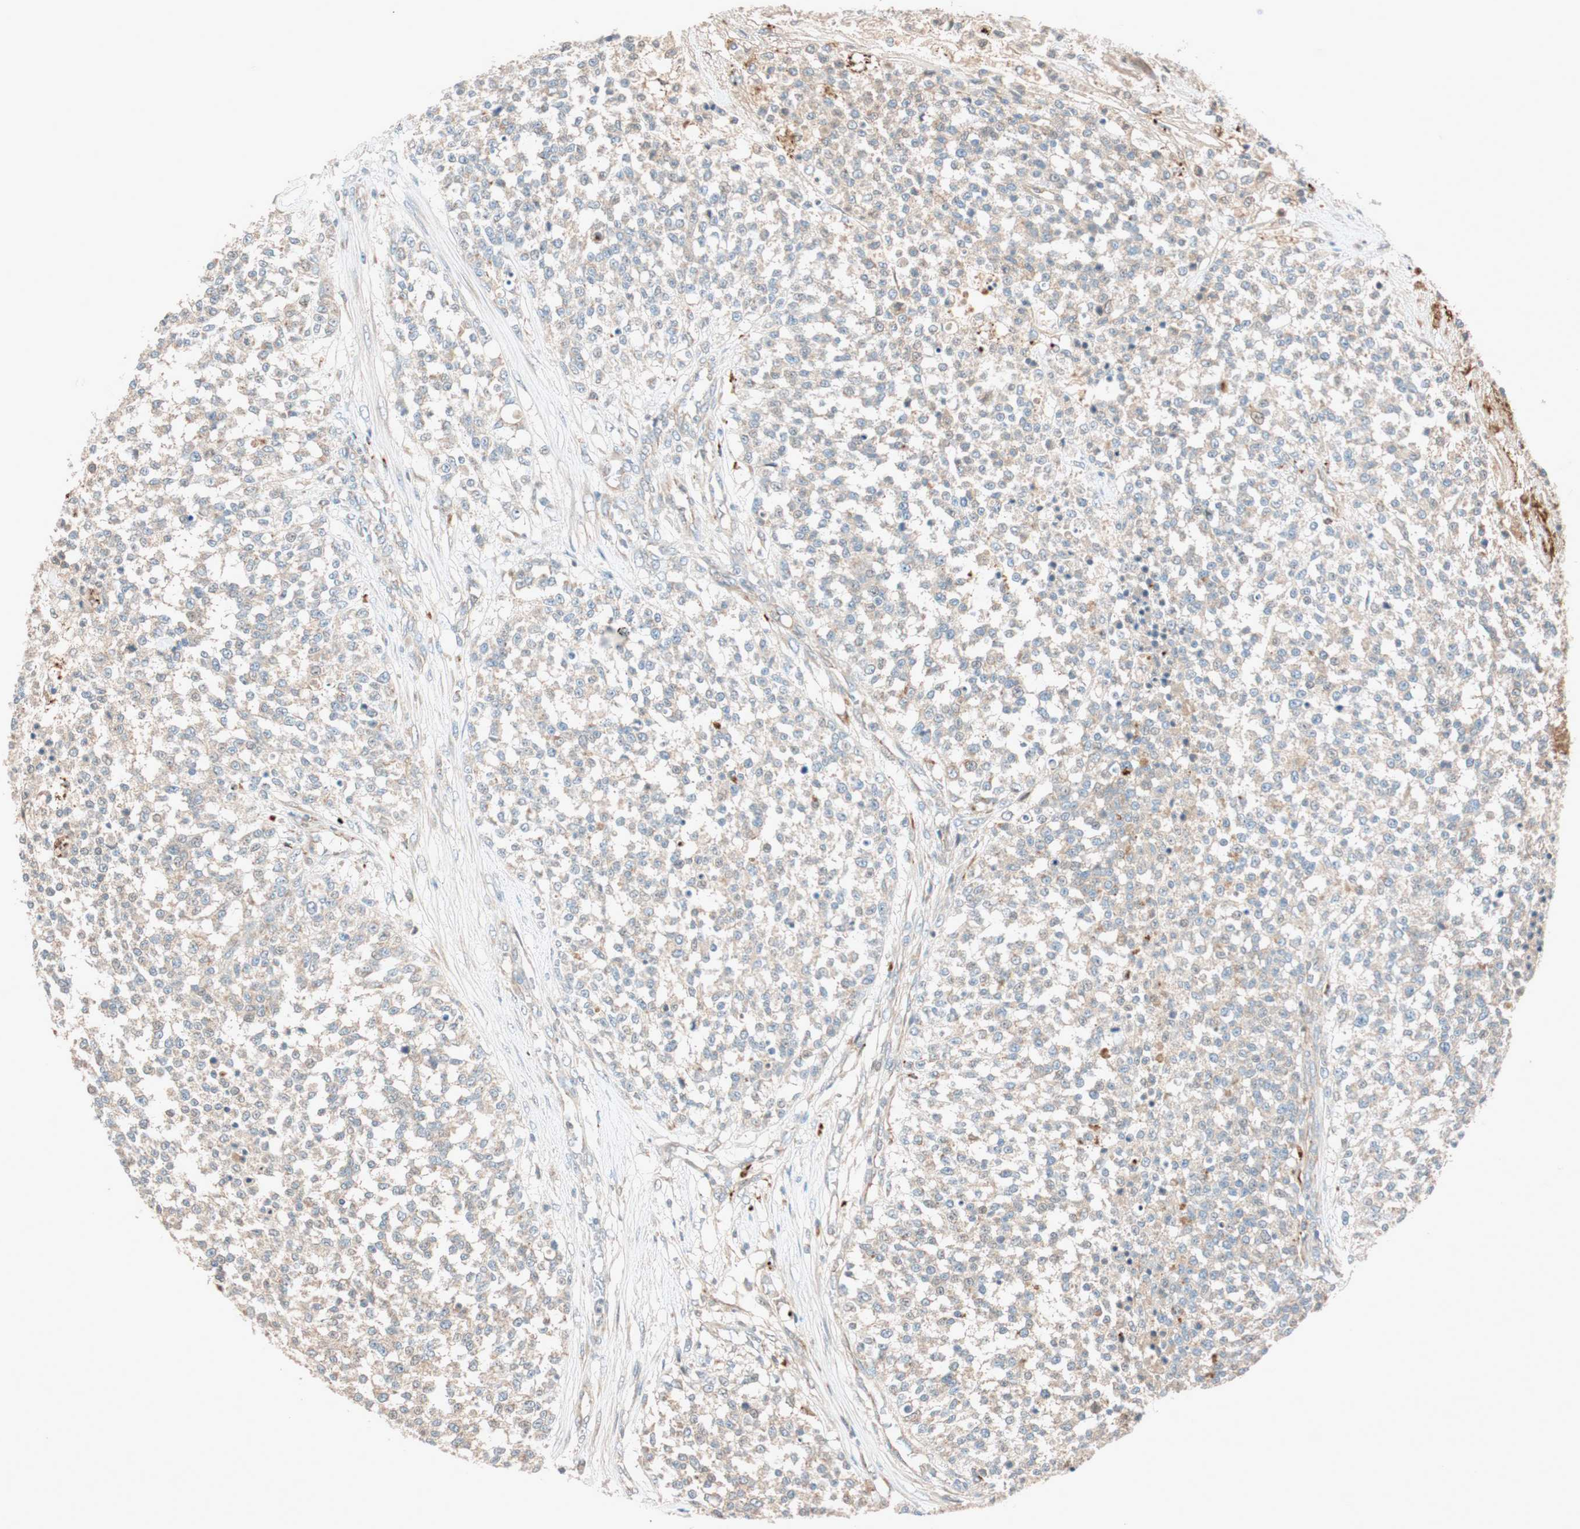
{"staining": {"intensity": "weak", "quantity": "25%-75%", "location": "cytoplasmic/membranous"}, "tissue": "testis cancer", "cell_type": "Tumor cells", "image_type": "cancer", "snomed": [{"axis": "morphology", "description": "Seminoma, NOS"}, {"axis": "topography", "description": "Testis"}], "caption": "A high-resolution image shows immunohistochemistry staining of testis cancer, which exhibits weak cytoplasmic/membranous positivity in approximately 25%-75% of tumor cells. Immunohistochemistry stains the protein in brown and the nuclei are stained blue.", "gene": "EPHA6", "patient": {"sex": "male", "age": 59}}